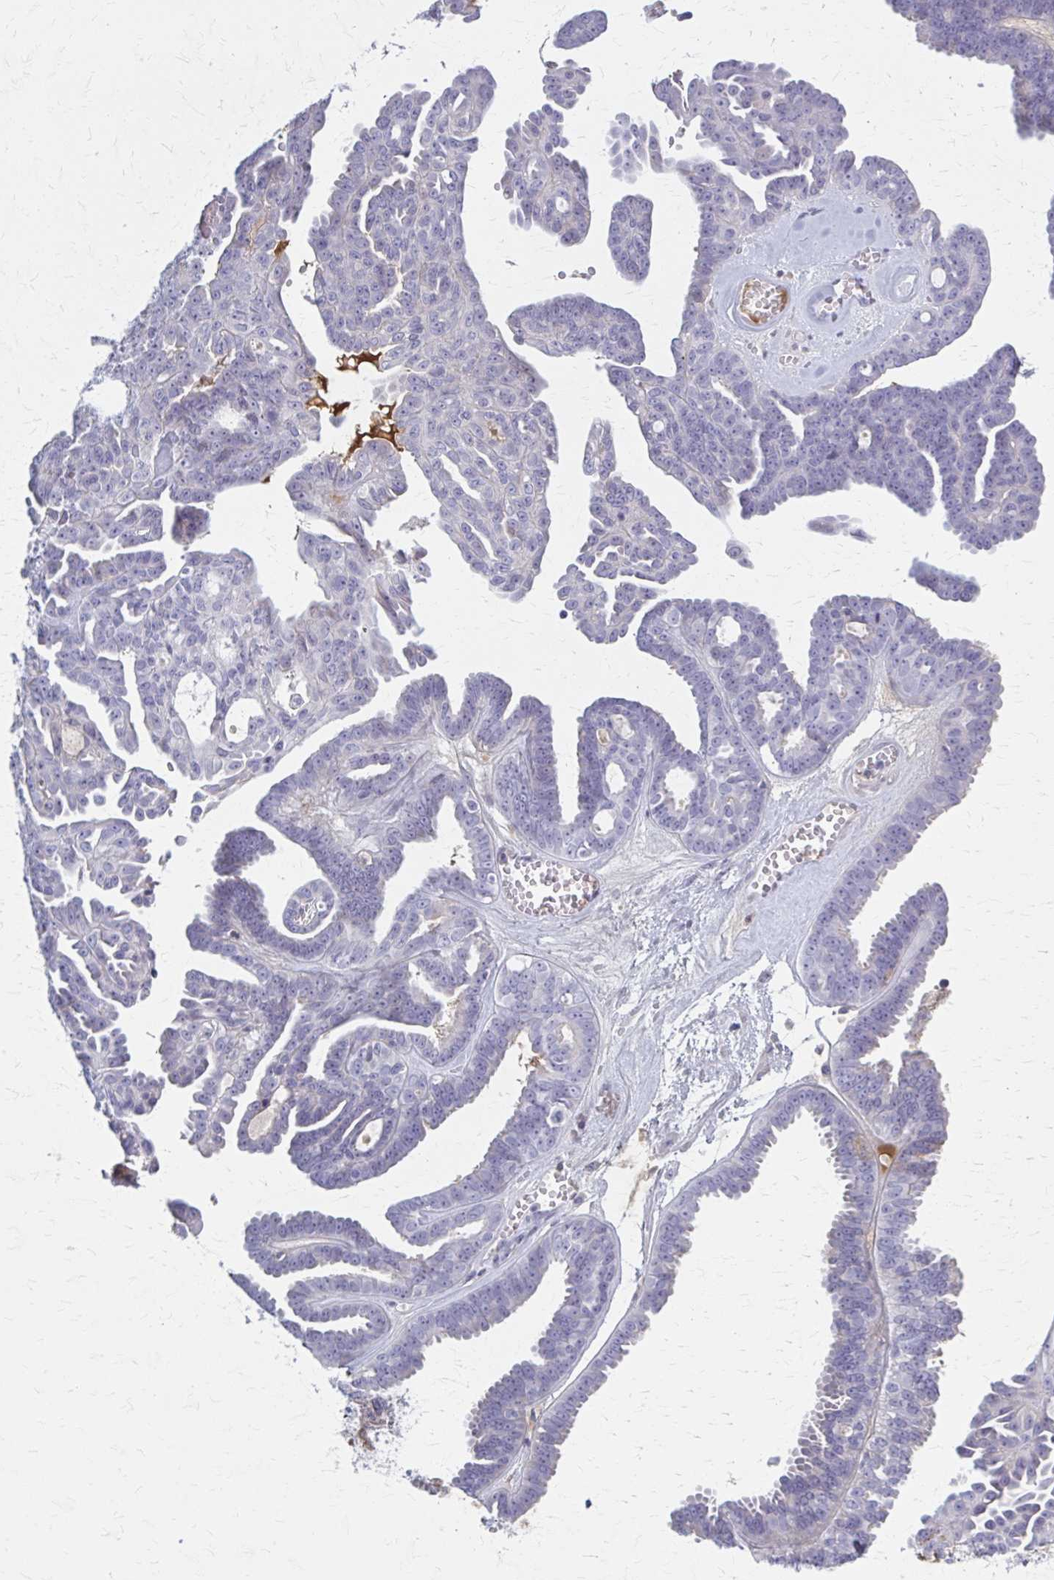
{"staining": {"intensity": "negative", "quantity": "none", "location": "none"}, "tissue": "ovarian cancer", "cell_type": "Tumor cells", "image_type": "cancer", "snomed": [{"axis": "morphology", "description": "Cystadenocarcinoma, serous, NOS"}, {"axis": "topography", "description": "Ovary"}], "caption": "A photomicrograph of ovarian cancer (serous cystadenocarcinoma) stained for a protein reveals no brown staining in tumor cells.", "gene": "SERPIND1", "patient": {"sex": "female", "age": 71}}